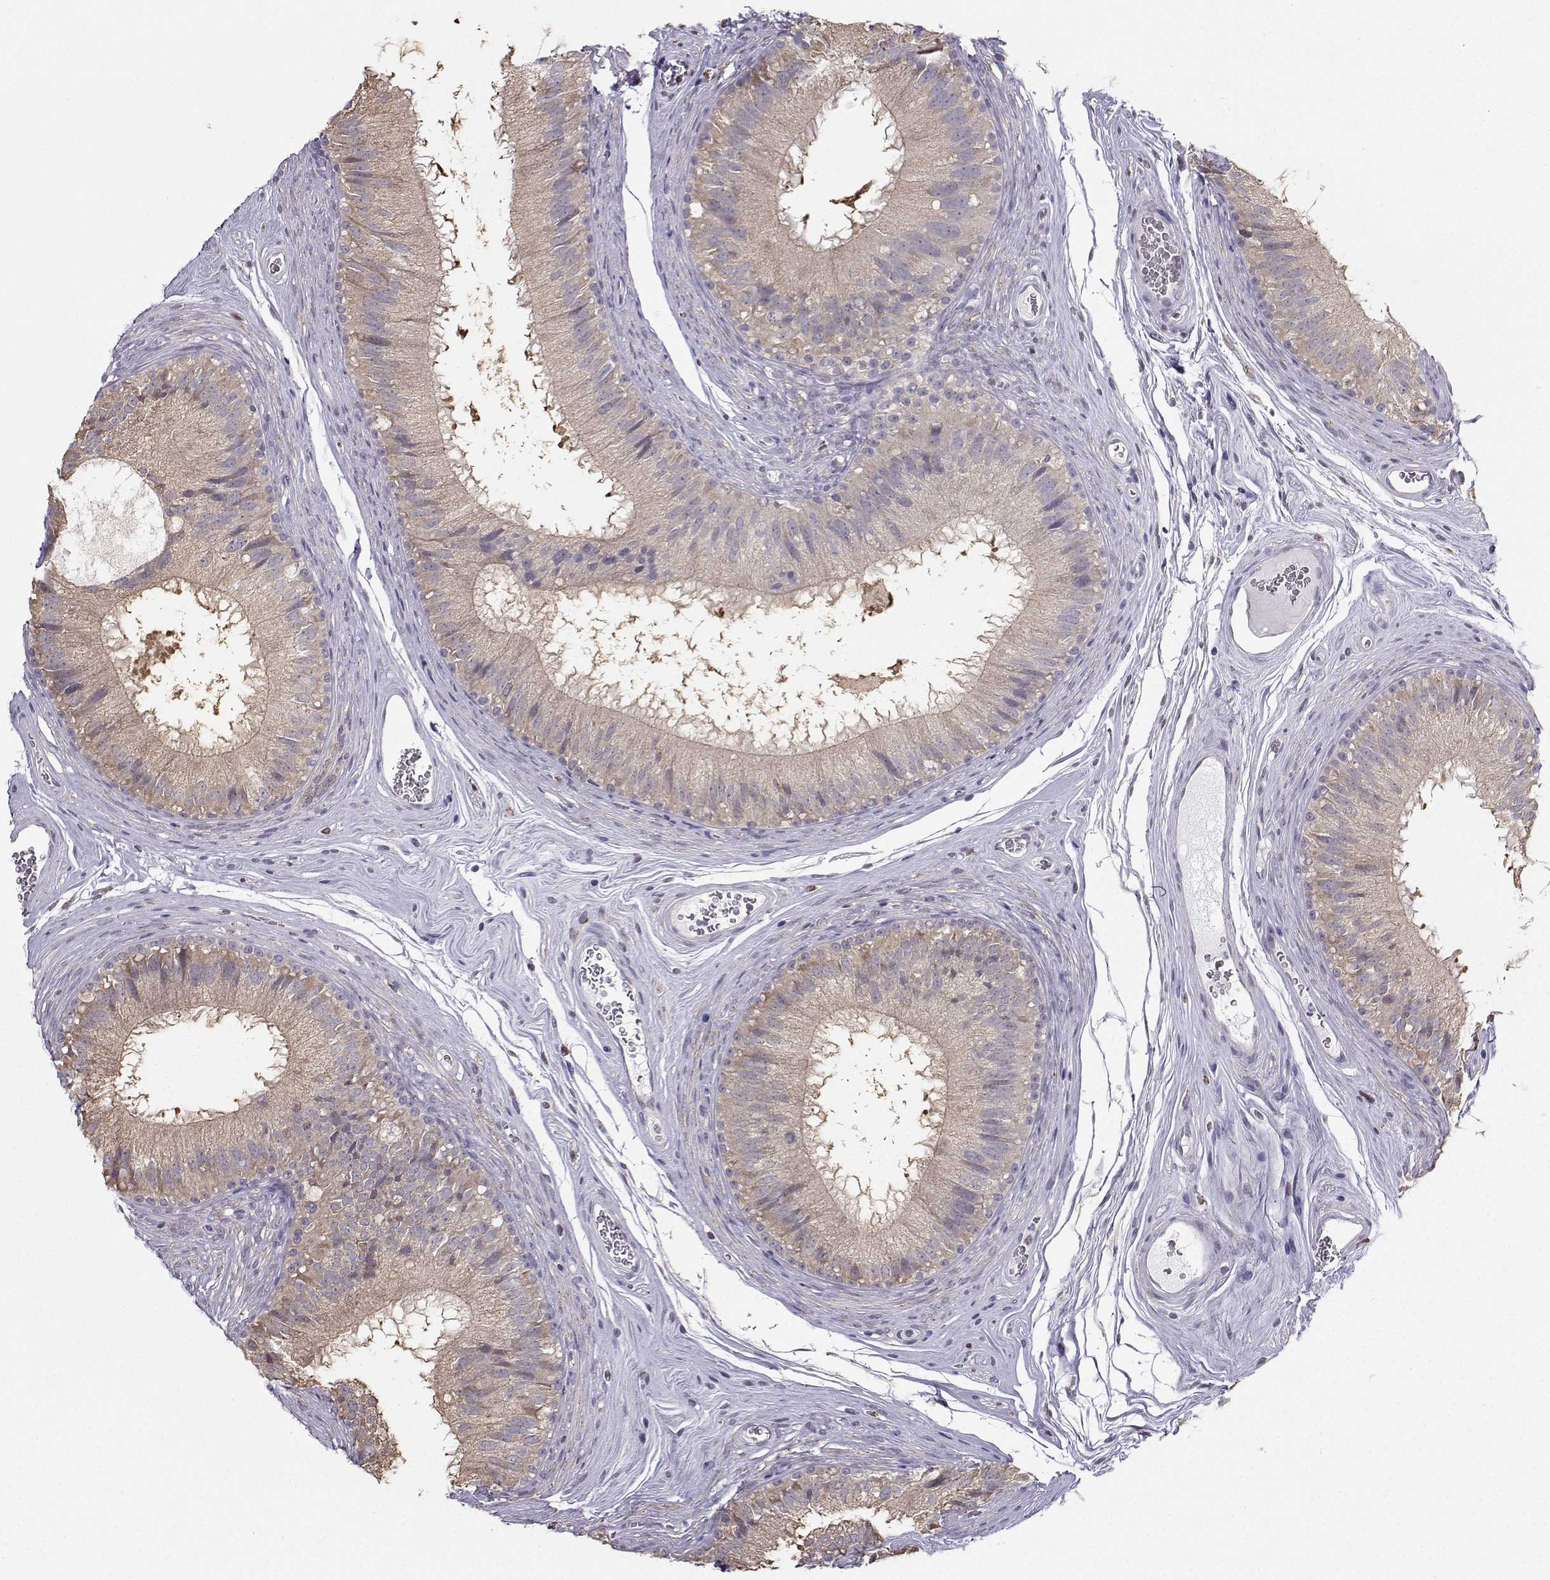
{"staining": {"intensity": "weak", "quantity": ">75%", "location": "cytoplasmic/membranous"}, "tissue": "epididymis", "cell_type": "Glandular cells", "image_type": "normal", "snomed": [{"axis": "morphology", "description": "Normal tissue, NOS"}, {"axis": "topography", "description": "Epididymis"}], "caption": "Epididymis stained for a protein reveals weak cytoplasmic/membranous positivity in glandular cells.", "gene": "DCLK3", "patient": {"sex": "male", "age": 37}}